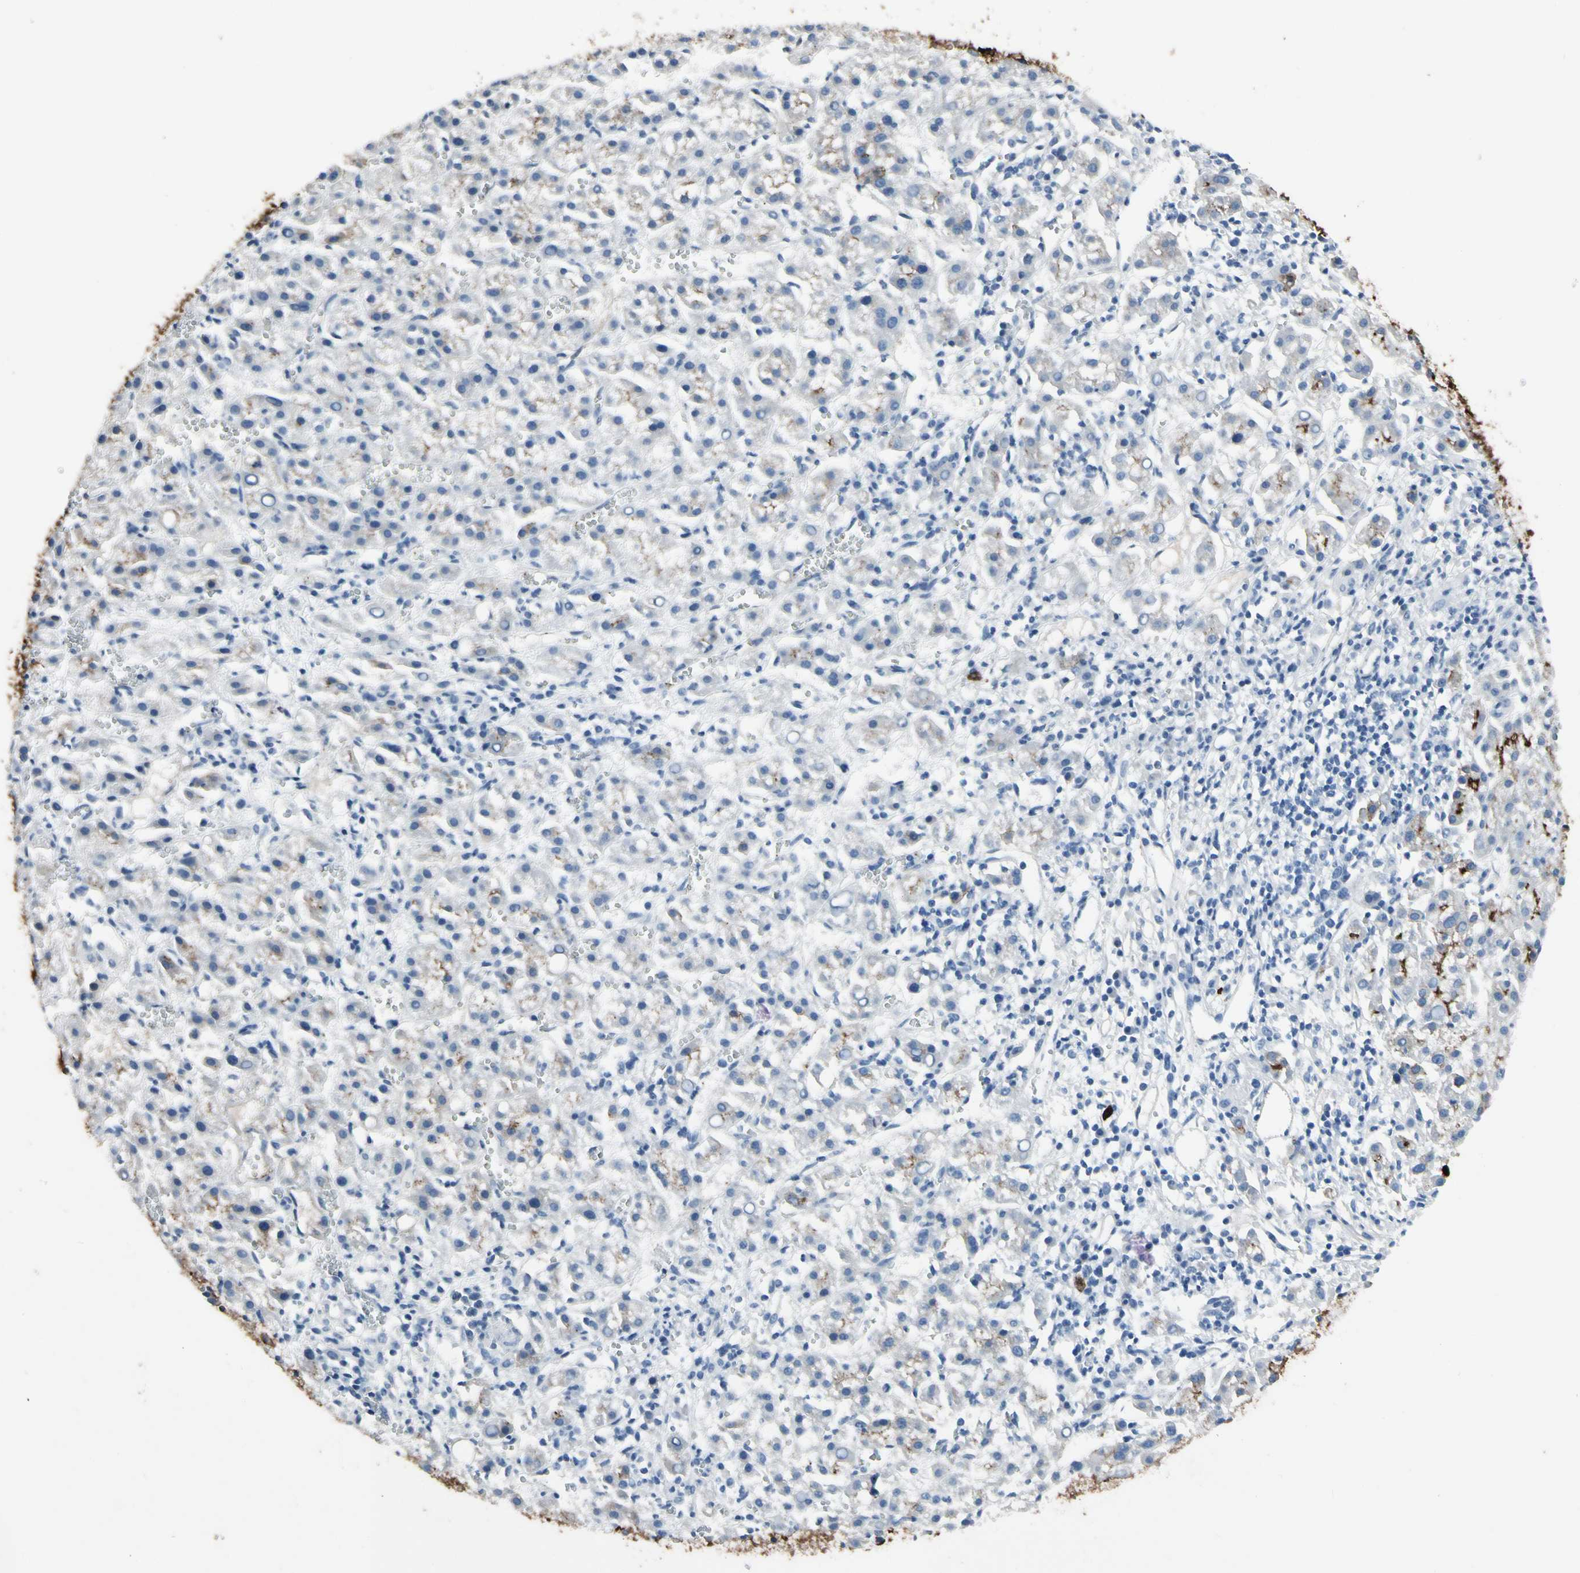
{"staining": {"intensity": "strong", "quantity": "<25%", "location": "cytoplasmic/membranous"}, "tissue": "liver cancer", "cell_type": "Tumor cells", "image_type": "cancer", "snomed": [{"axis": "morphology", "description": "Carcinoma, Hepatocellular, NOS"}, {"axis": "topography", "description": "Liver"}], "caption": "A micrograph of human hepatocellular carcinoma (liver) stained for a protein displays strong cytoplasmic/membranous brown staining in tumor cells.", "gene": "PIGR", "patient": {"sex": "female", "age": 58}}